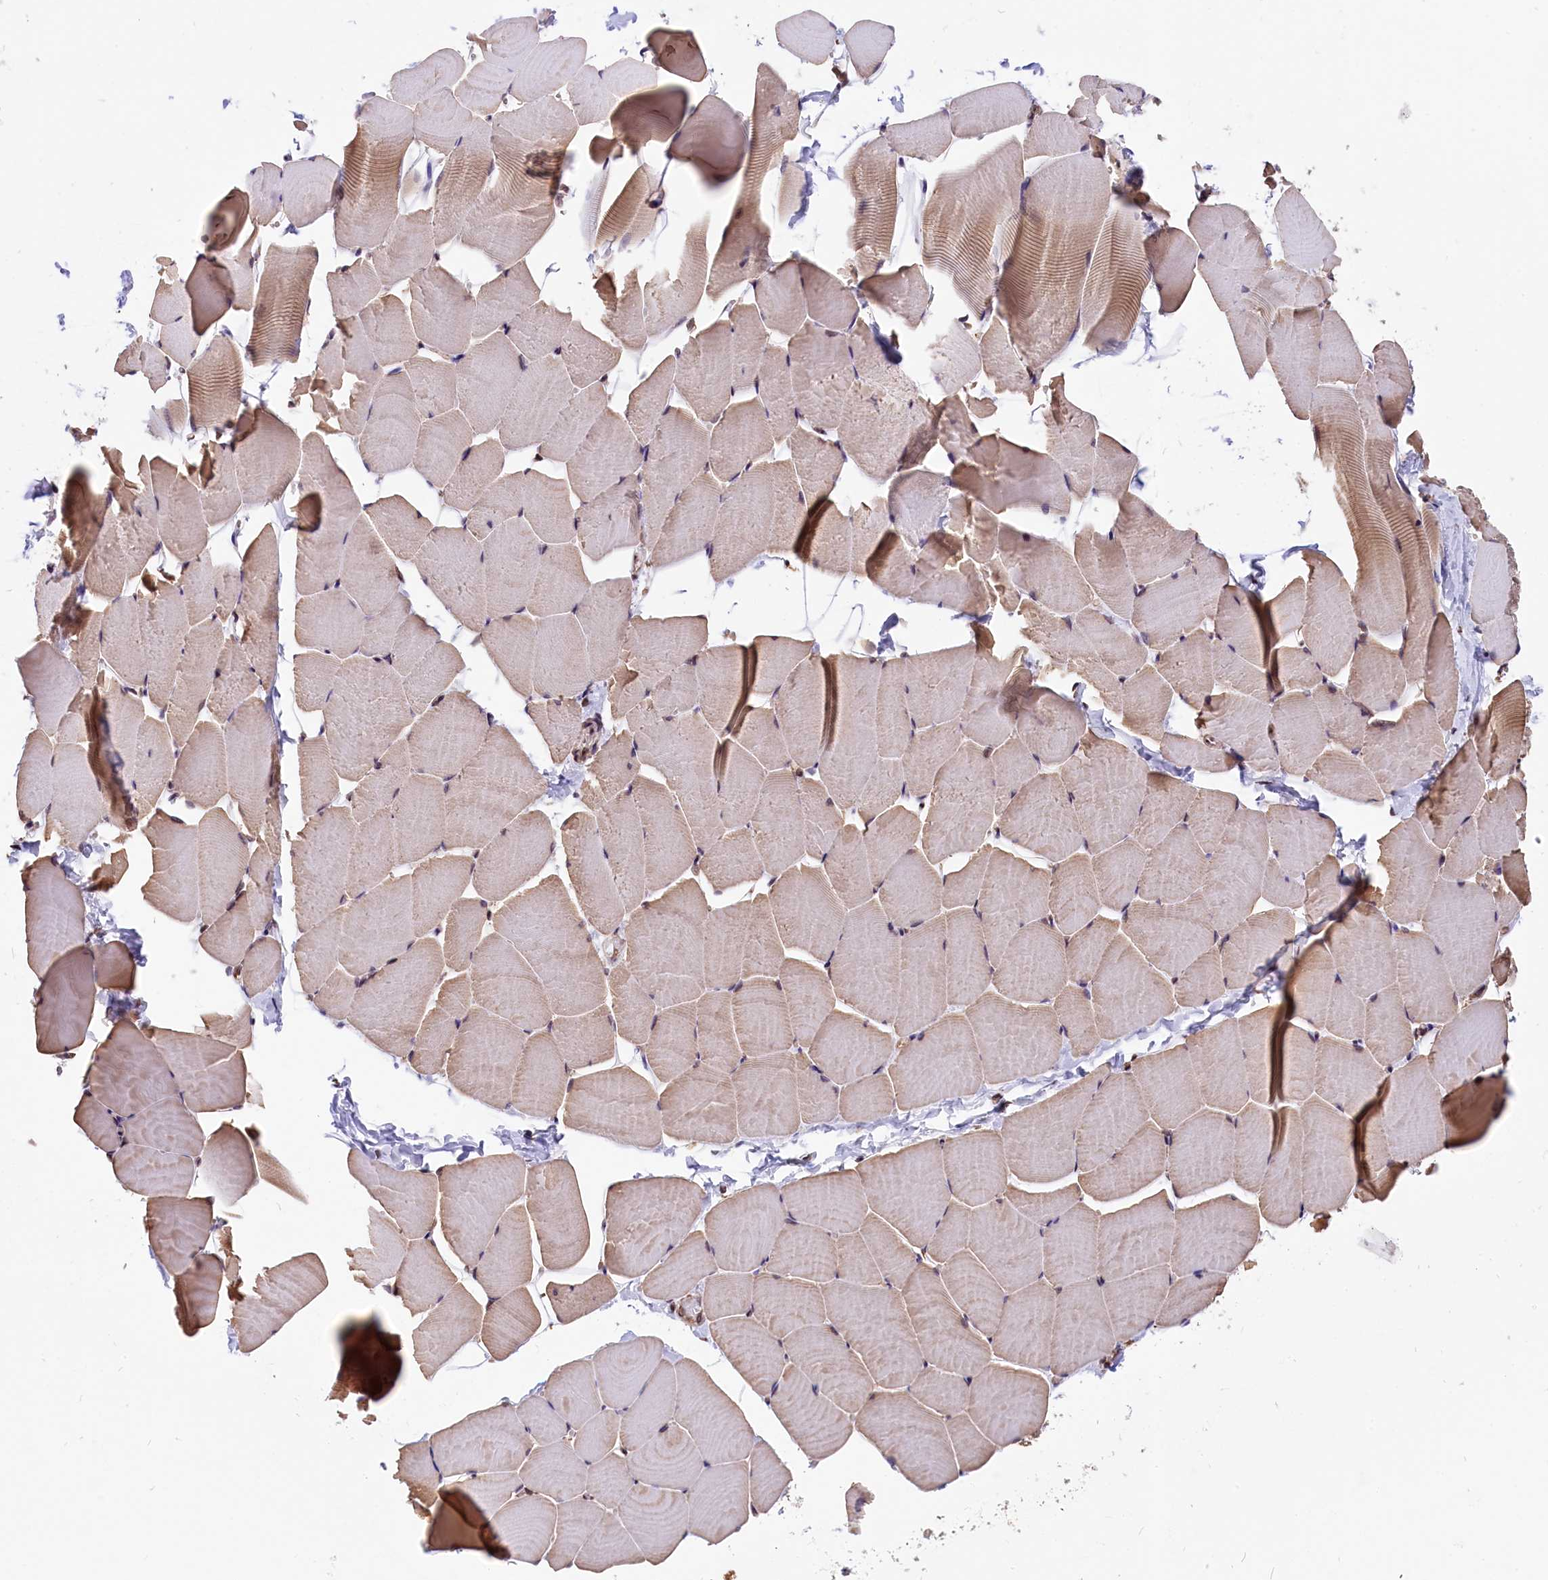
{"staining": {"intensity": "moderate", "quantity": "<25%", "location": "cytoplasmic/membranous,nuclear"}, "tissue": "skeletal muscle", "cell_type": "Myocytes", "image_type": "normal", "snomed": [{"axis": "morphology", "description": "Normal tissue, NOS"}, {"axis": "topography", "description": "Skeletal muscle"}], "caption": "This is a micrograph of immunohistochemistry (IHC) staining of unremarkable skeletal muscle, which shows moderate staining in the cytoplasmic/membranous,nuclear of myocytes.", "gene": "ZC3H4", "patient": {"sex": "male", "age": 25}}